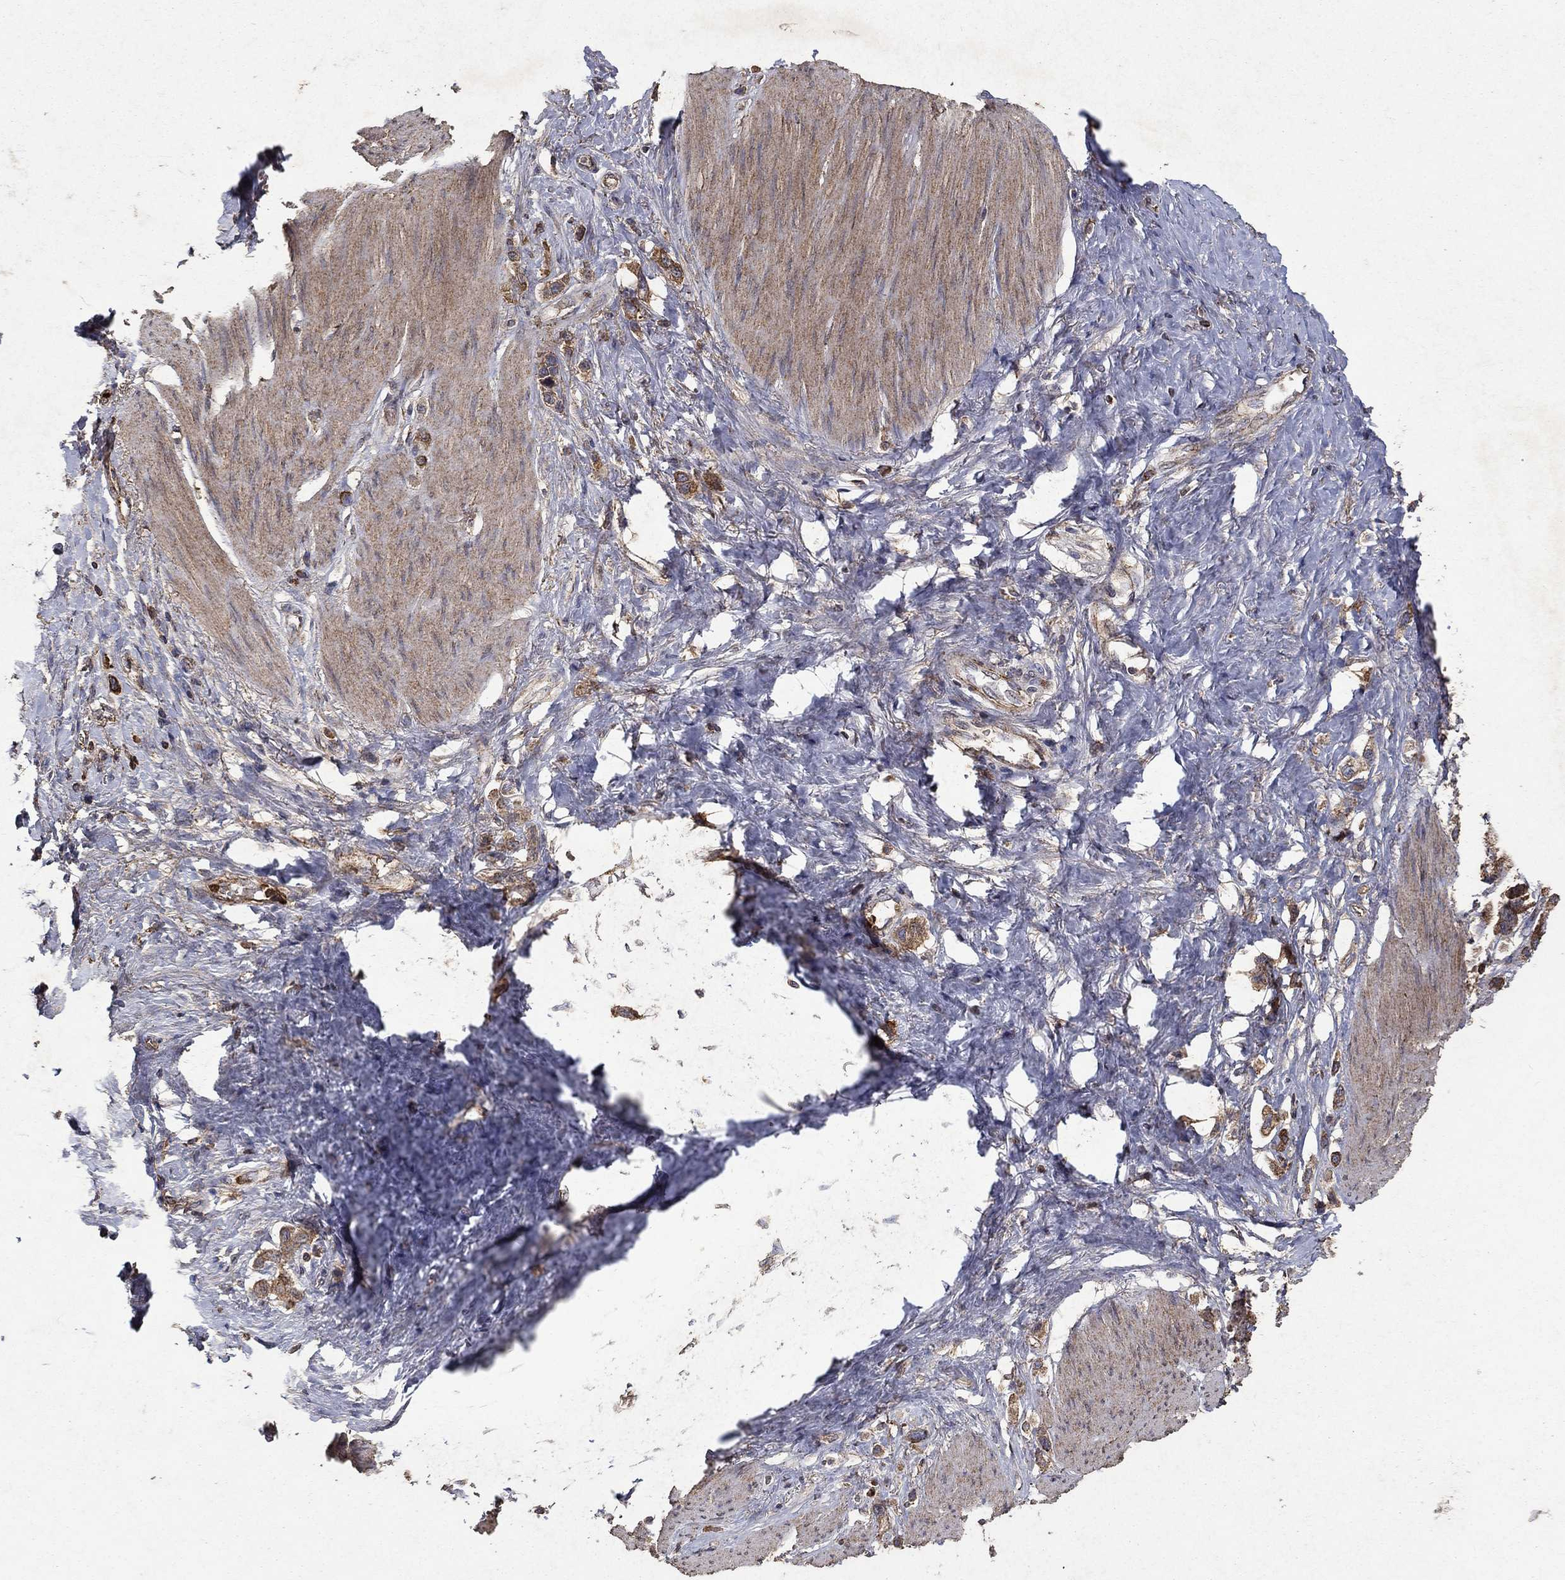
{"staining": {"intensity": "strong", "quantity": "25%-75%", "location": "cytoplasmic/membranous"}, "tissue": "stomach cancer", "cell_type": "Tumor cells", "image_type": "cancer", "snomed": [{"axis": "morphology", "description": "Normal tissue, NOS"}, {"axis": "morphology", "description": "Adenocarcinoma, NOS"}, {"axis": "morphology", "description": "Adenocarcinoma, High grade"}, {"axis": "topography", "description": "Stomach, upper"}, {"axis": "topography", "description": "Stomach"}], "caption": "Immunohistochemical staining of human stomach cancer shows high levels of strong cytoplasmic/membranous staining in about 25%-75% of tumor cells.", "gene": "CD24", "patient": {"sex": "female", "age": 65}}